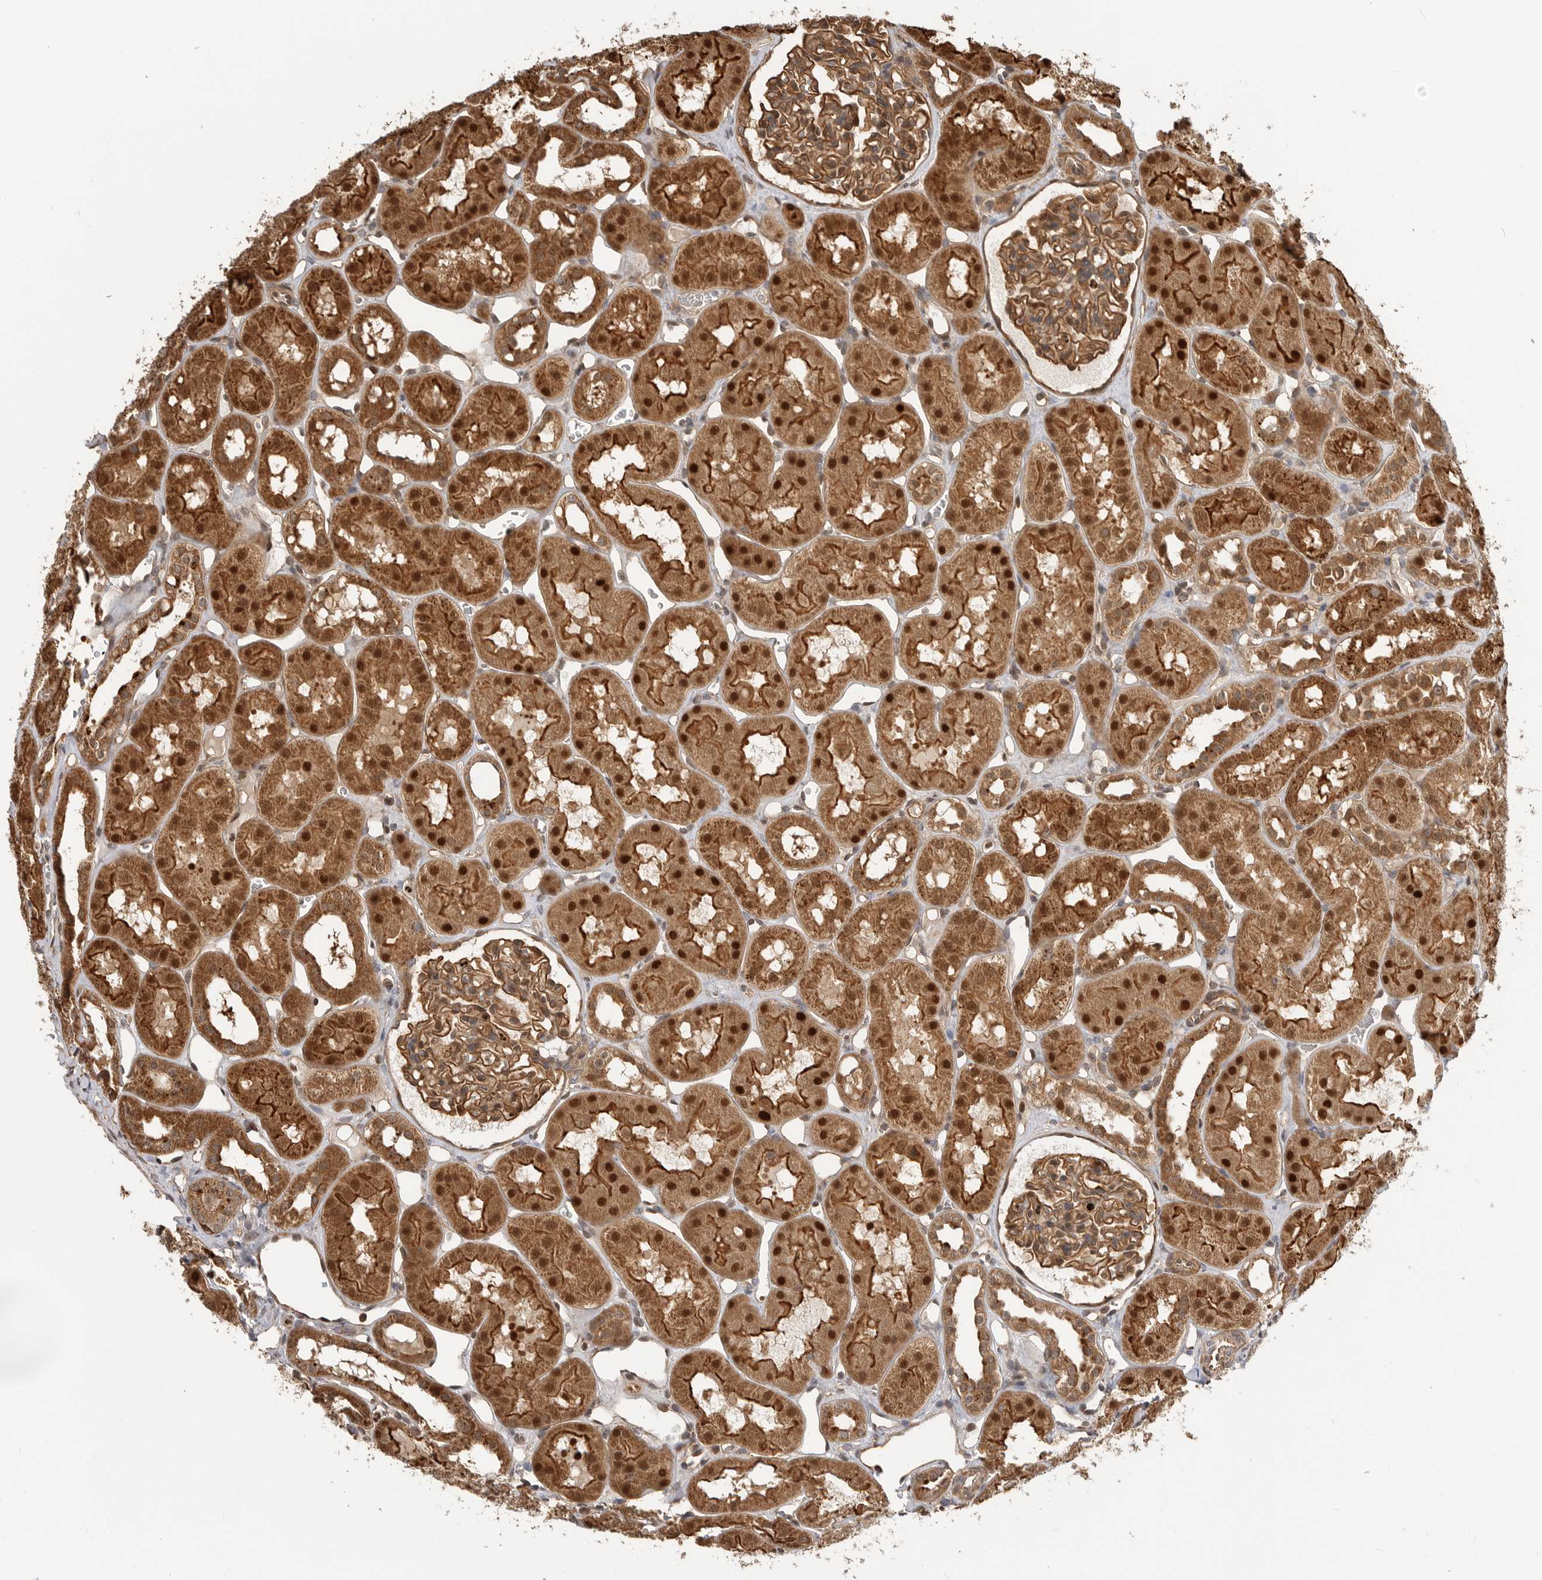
{"staining": {"intensity": "moderate", "quantity": ">75%", "location": "cytoplasmic/membranous,nuclear"}, "tissue": "kidney", "cell_type": "Cells in glomeruli", "image_type": "normal", "snomed": [{"axis": "morphology", "description": "Normal tissue, NOS"}, {"axis": "topography", "description": "Kidney"}], "caption": "Immunohistochemistry of unremarkable kidney shows medium levels of moderate cytoplasmic/membranous,nuclear staining in approximately >75% of cells in glomeruli. (IHC, brightfield microscopy, high magnification).", "gene": "STRAP", "patient": {"sex": "male", "age": 16}}